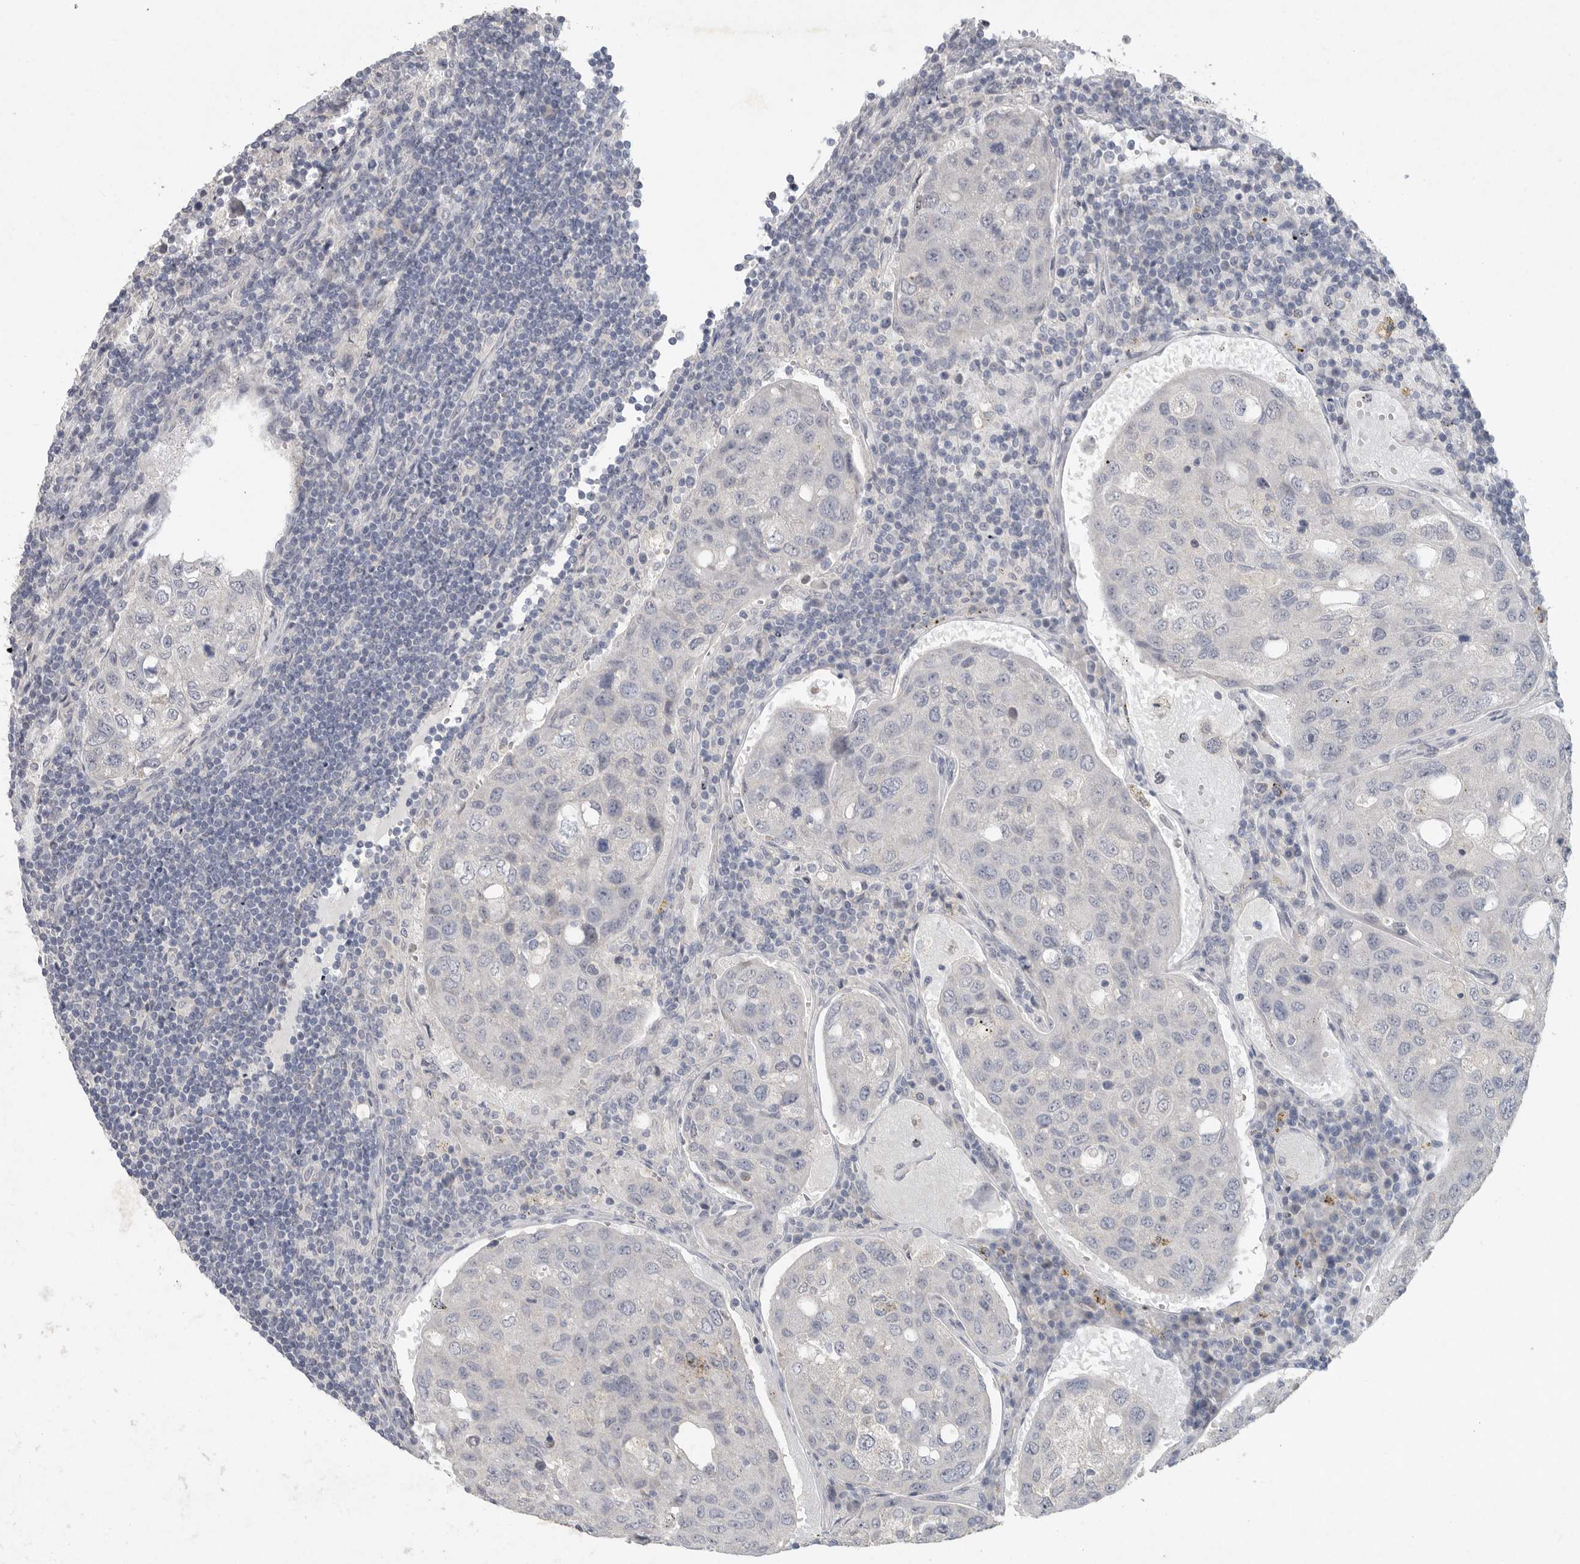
{"staining": {"intensity": "negative", "quantity": "none", "location": "none"}, "tissue": "urothelial cancer", "cell_type": "Tumor cells", "image_type": "cancer", "snomed": [{"axis": "morphology", "description": "Urothelial carcinoma, High grade"}, {"axis": "topography", "description": "Lymph node"}, {"axis": "topography", "description": "Urinary bladder"}], "caption": "High magnification brightfield microscopy of urothelial carcinoma (high-grade) stained with DAB (3,3'-diaminobenzidine) (brown) and counterstained with hematoxylin (blue): tumor cells show no significant expression.", "gene": "REG4", "patient": {"sex": "male", "age": 51}}